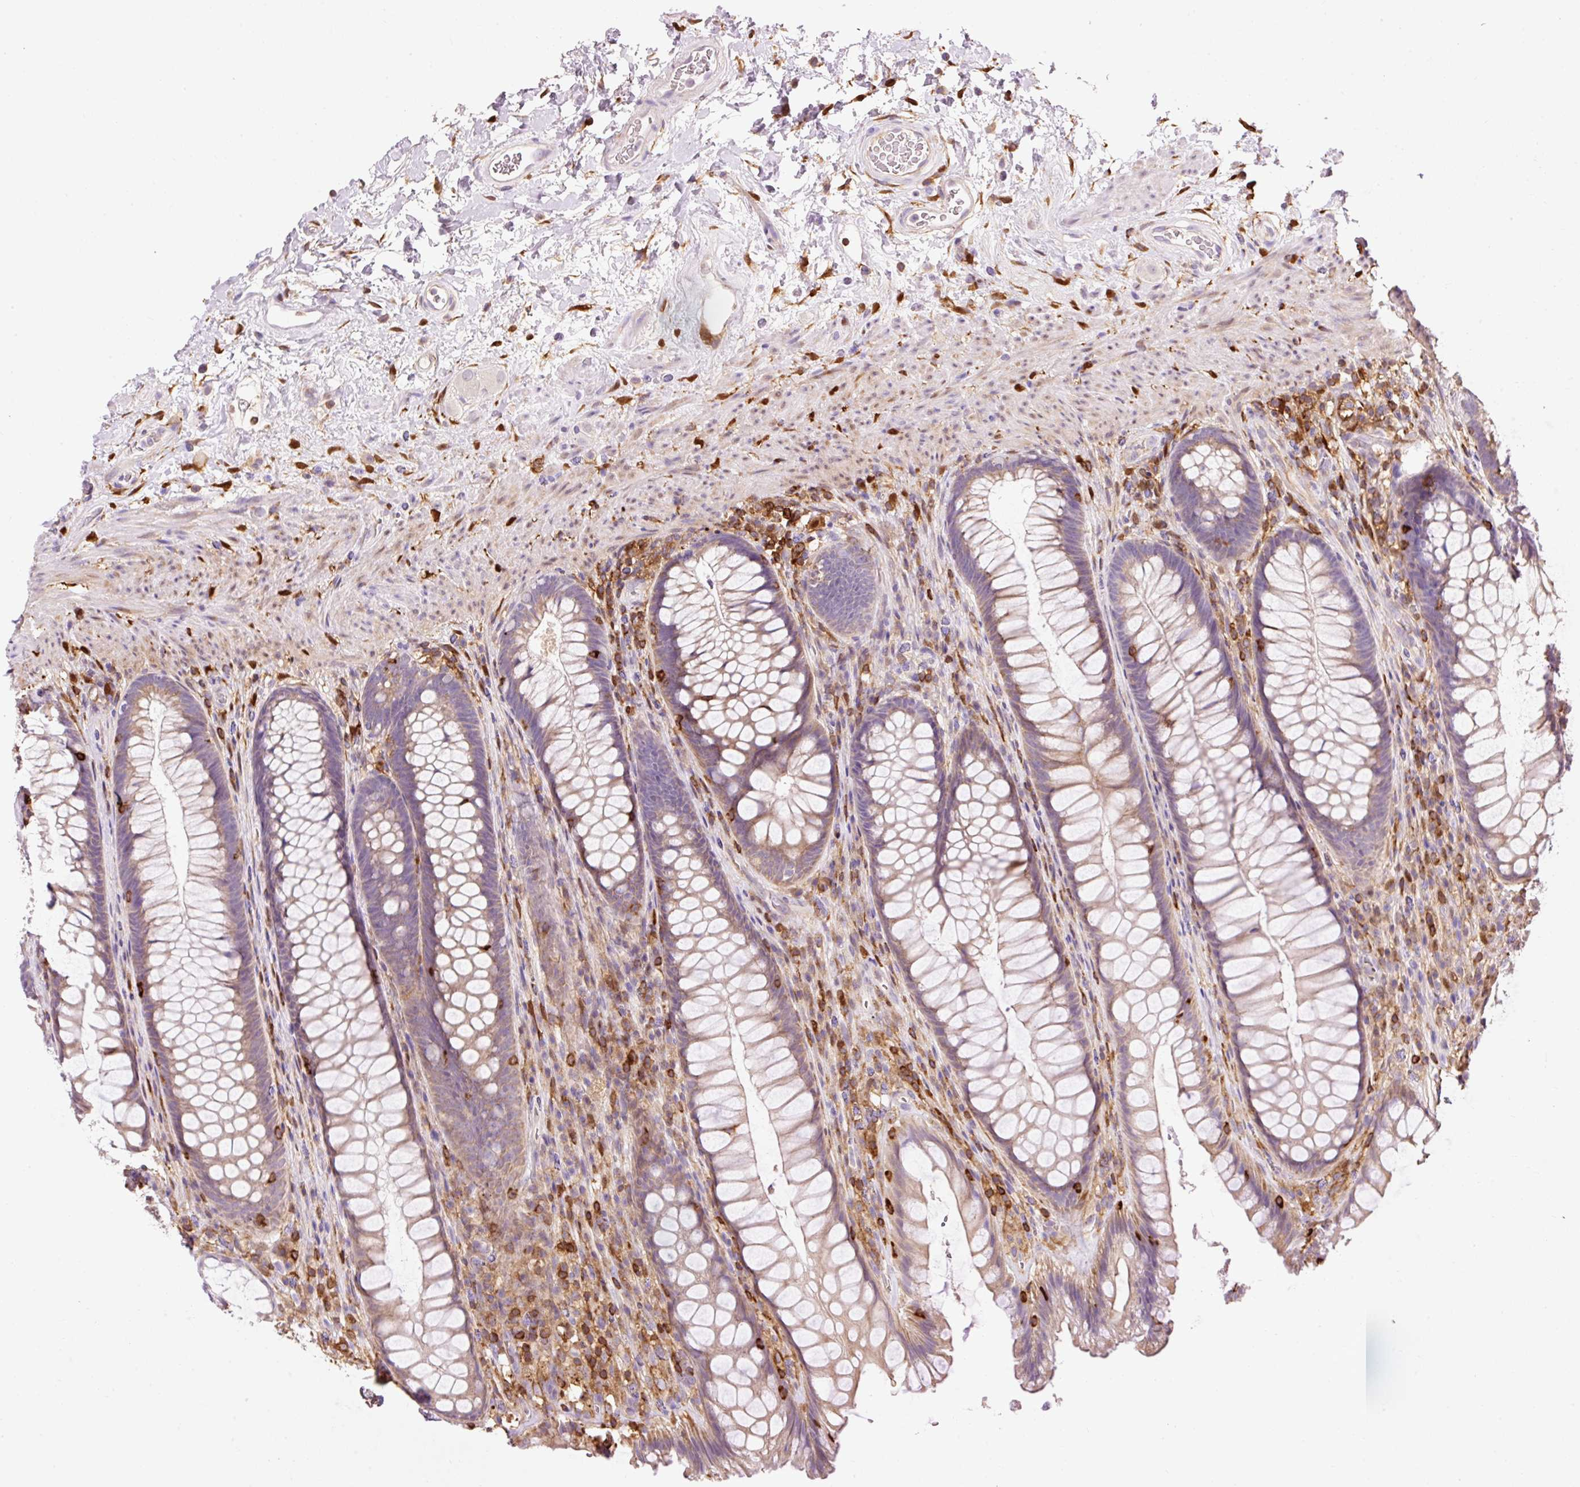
{"staining": {"intensity": "weak", "quantity": "25%-75%", "location": "cytoplasmic/membranous"}, "tissue": "rectum", "cell_type": "Glandular cells", "image_type": "normal", "snomed": [{"axis": "morphology", "description": "Normal tissue, NOS"}, {"axis": "topography", "description": "Rectum"}], "caption": "Glandular cells reveal weak cytoplasmic/membranous expression in approximately 25%-75% of cells in unremarkable rectum. (IHC, brightfield microscopy, high magnification).", "gene": "CD83", "patient": {"sex": "male", "age": 53}}